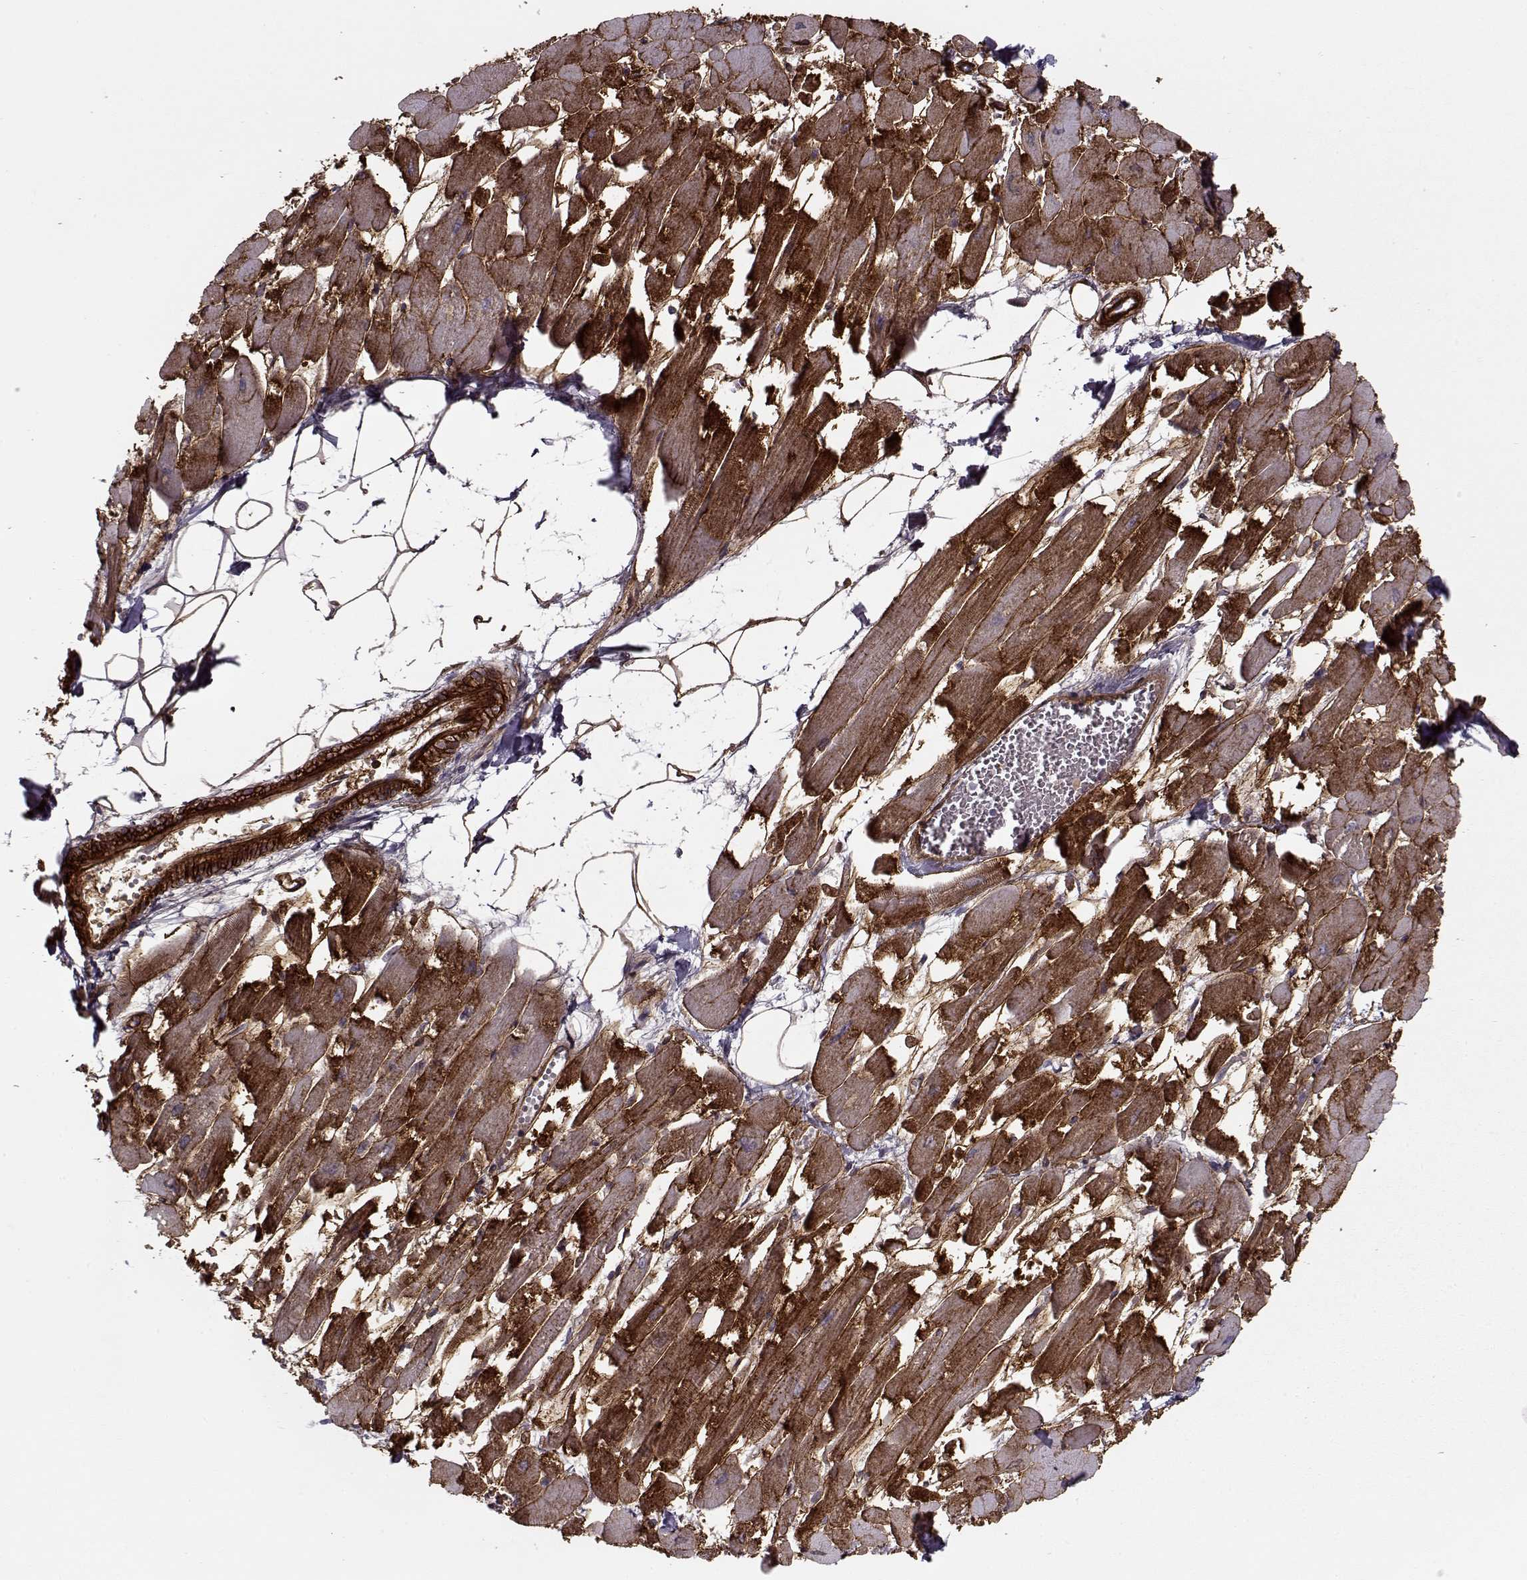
{"staining": {"intensity": "strong", "quantity": "25%-75%", "location": "cytoplasmic/membranous"}, "tissue": "heart muscle", "cell_type": "Cardiomyocytes", "image_type": "normal", "snomed": [{"axis": "morphology", "description": "Normal tissue, NOS"}, {"axis": "topography", "description": "Heart"}], "caption": "A histopathology image of heart muscle stained for a protein shows strong cytoplasmic/membranous brown staining in cardiomyocytes. The staining was performed using DAB (3,3'-diaminobenzidine) to visualize the protein expression in brown, while the nuclei were stained in blue with hematoxylin (Magnification: 20x).", "gene": "LAMB2", "patient": {"sex": "female", "age": 52}}